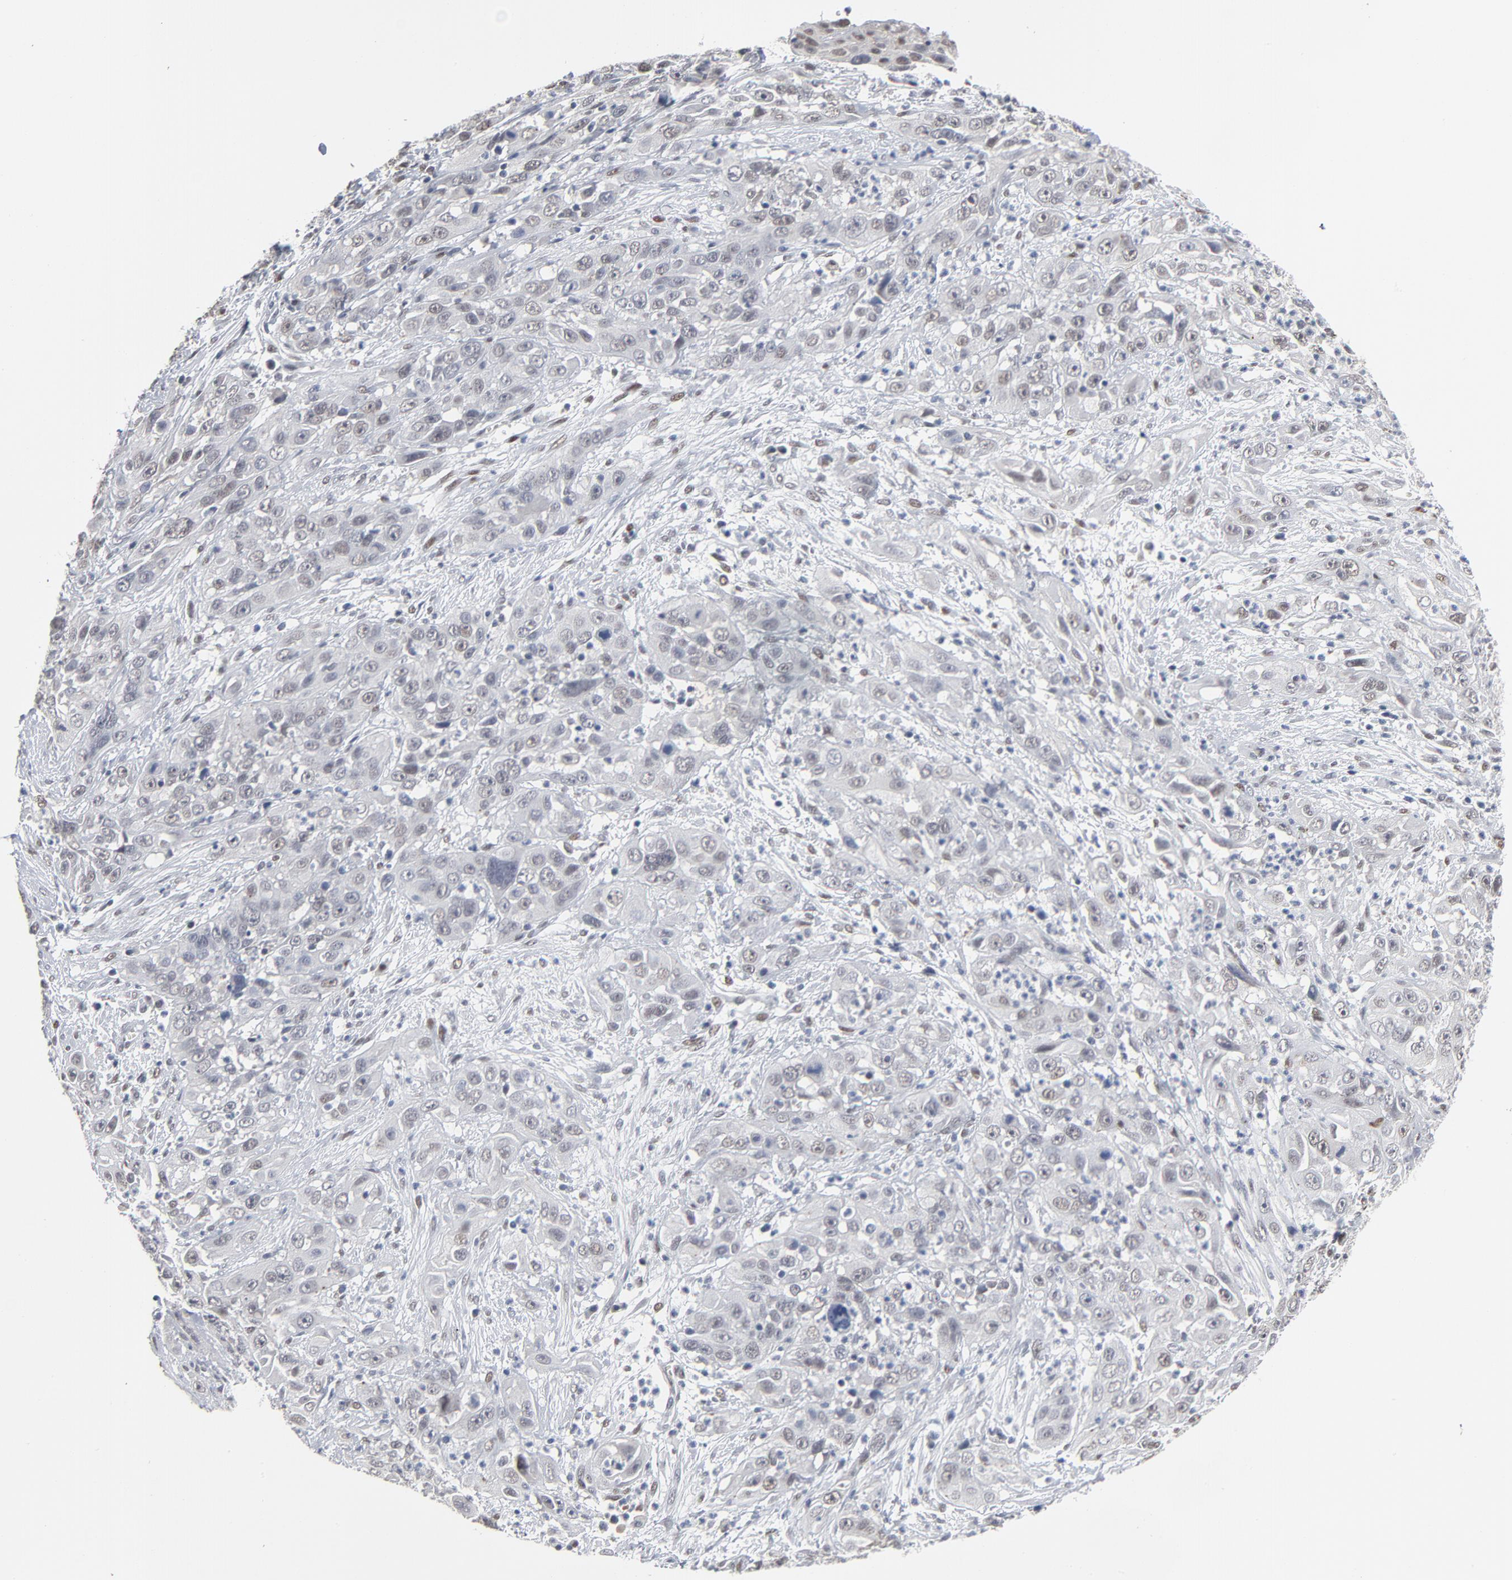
{"staining": {"intensity": "negative", "quantity": "none", "location": "none"}, "tissue": "cervical cancer", "cell_type": "Tumor cells", "image_type": "cancer", "snomed": [{"axis": "morphology", "description": "Squamous cell carcinoma, NOS"}, {"axis": "topography", "description": "Cervix"}], "caption": "Cervical cancer stained for a protein using immunohistochemistry (IHC) displays no positivity tumor cells.", "gene": "ATF7", "patient": {"sex": "female", "age": 32}}